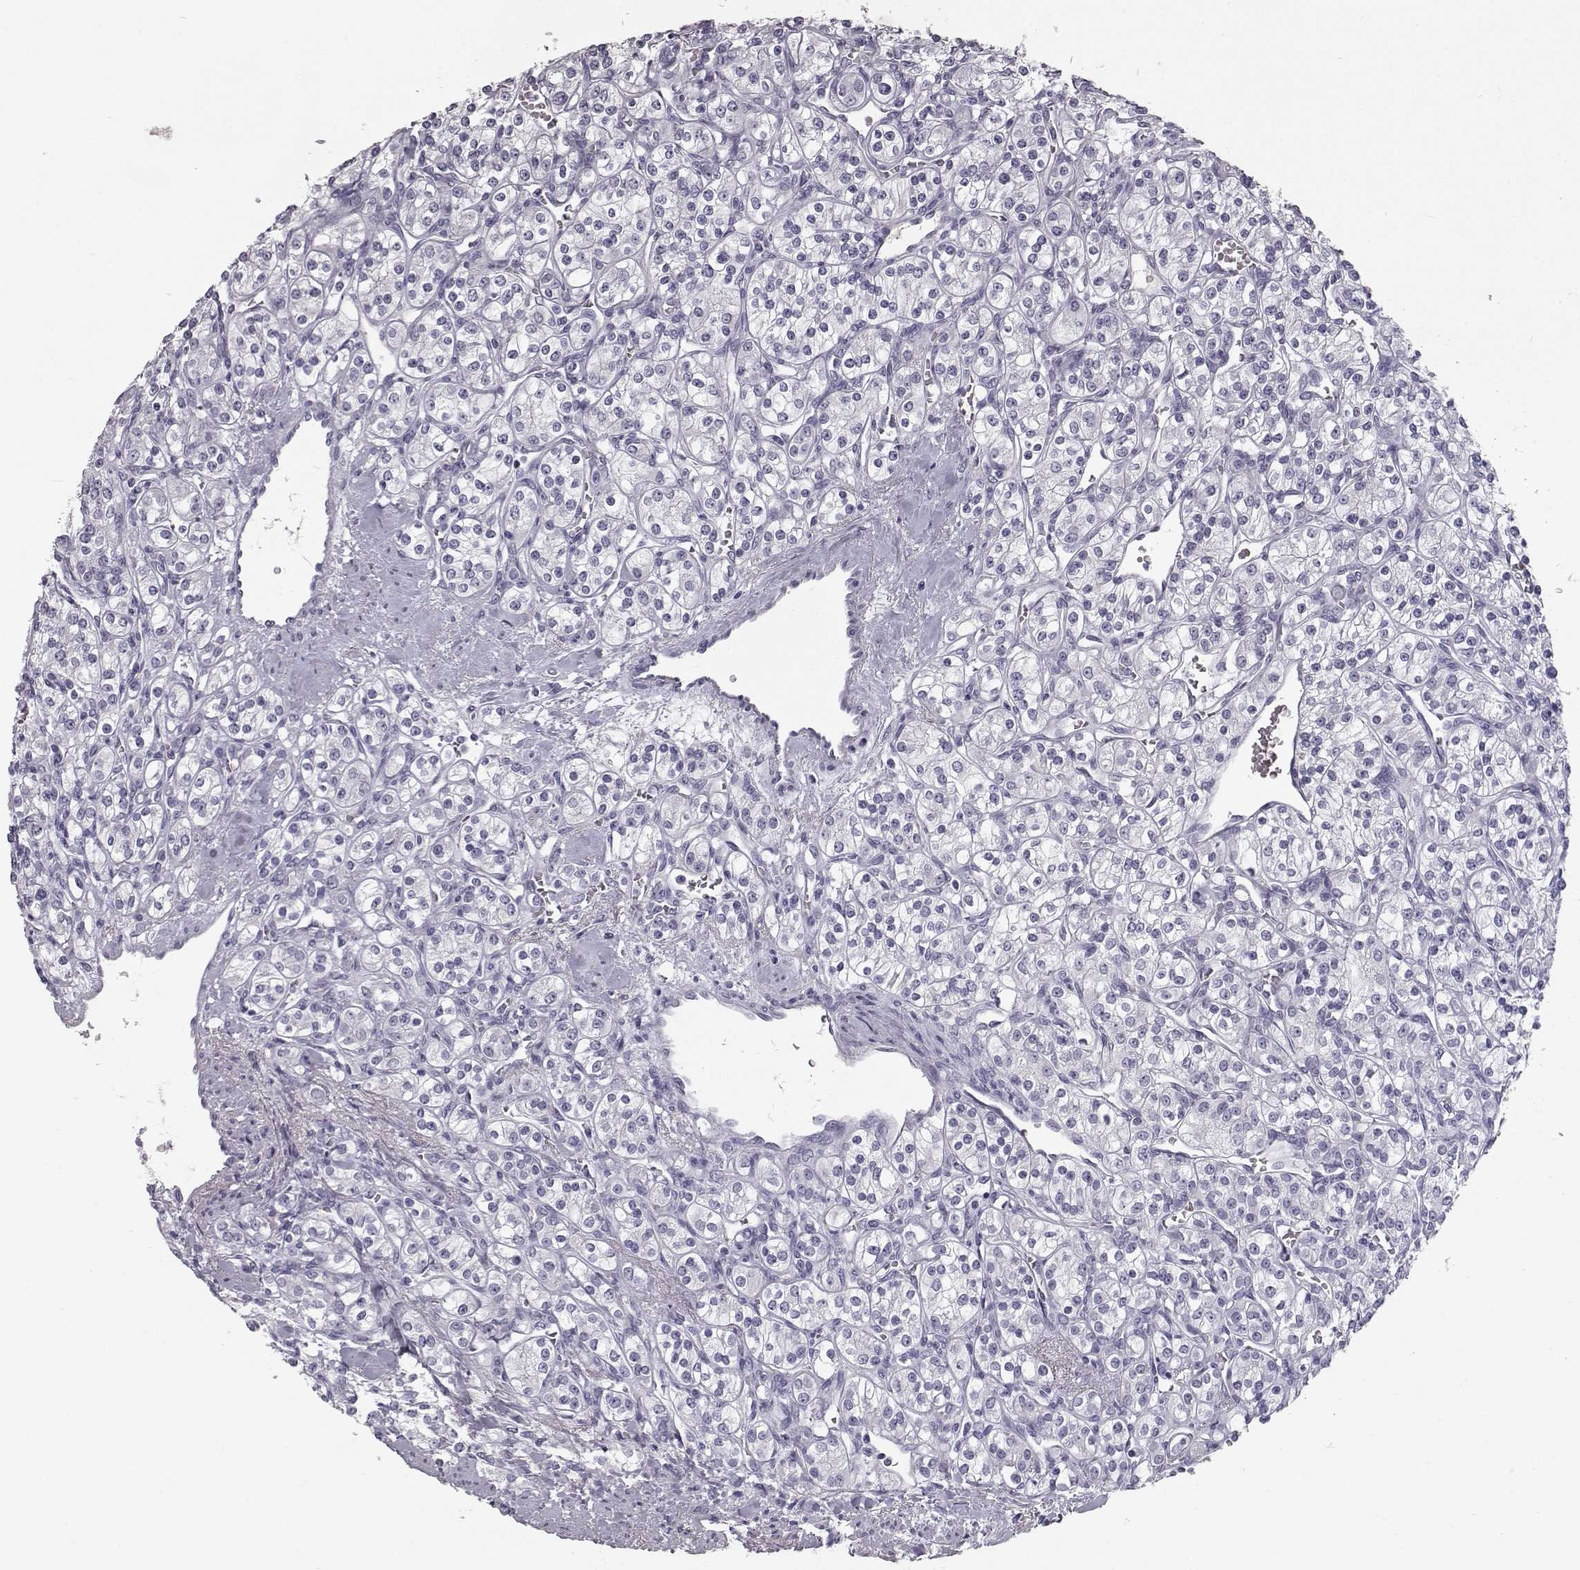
{"staining": {"intensity": "negative", "quantity": "none", "location": "none"}, "tissue": "renal cancer", "cell_type": "Tumor cells", "image_type": "cancer", "snomed": [{"axis": "morphology", "description": "Adenocarcinoma, NOS"}, {"axis": "topography", "description": "Kidney"}], "caption": "Renal cancer was stained to show a protein in brown. There is no significant staining in tumor cells.", "gene": "CCL19", "patient": {"sex": "male", "age": 77}}